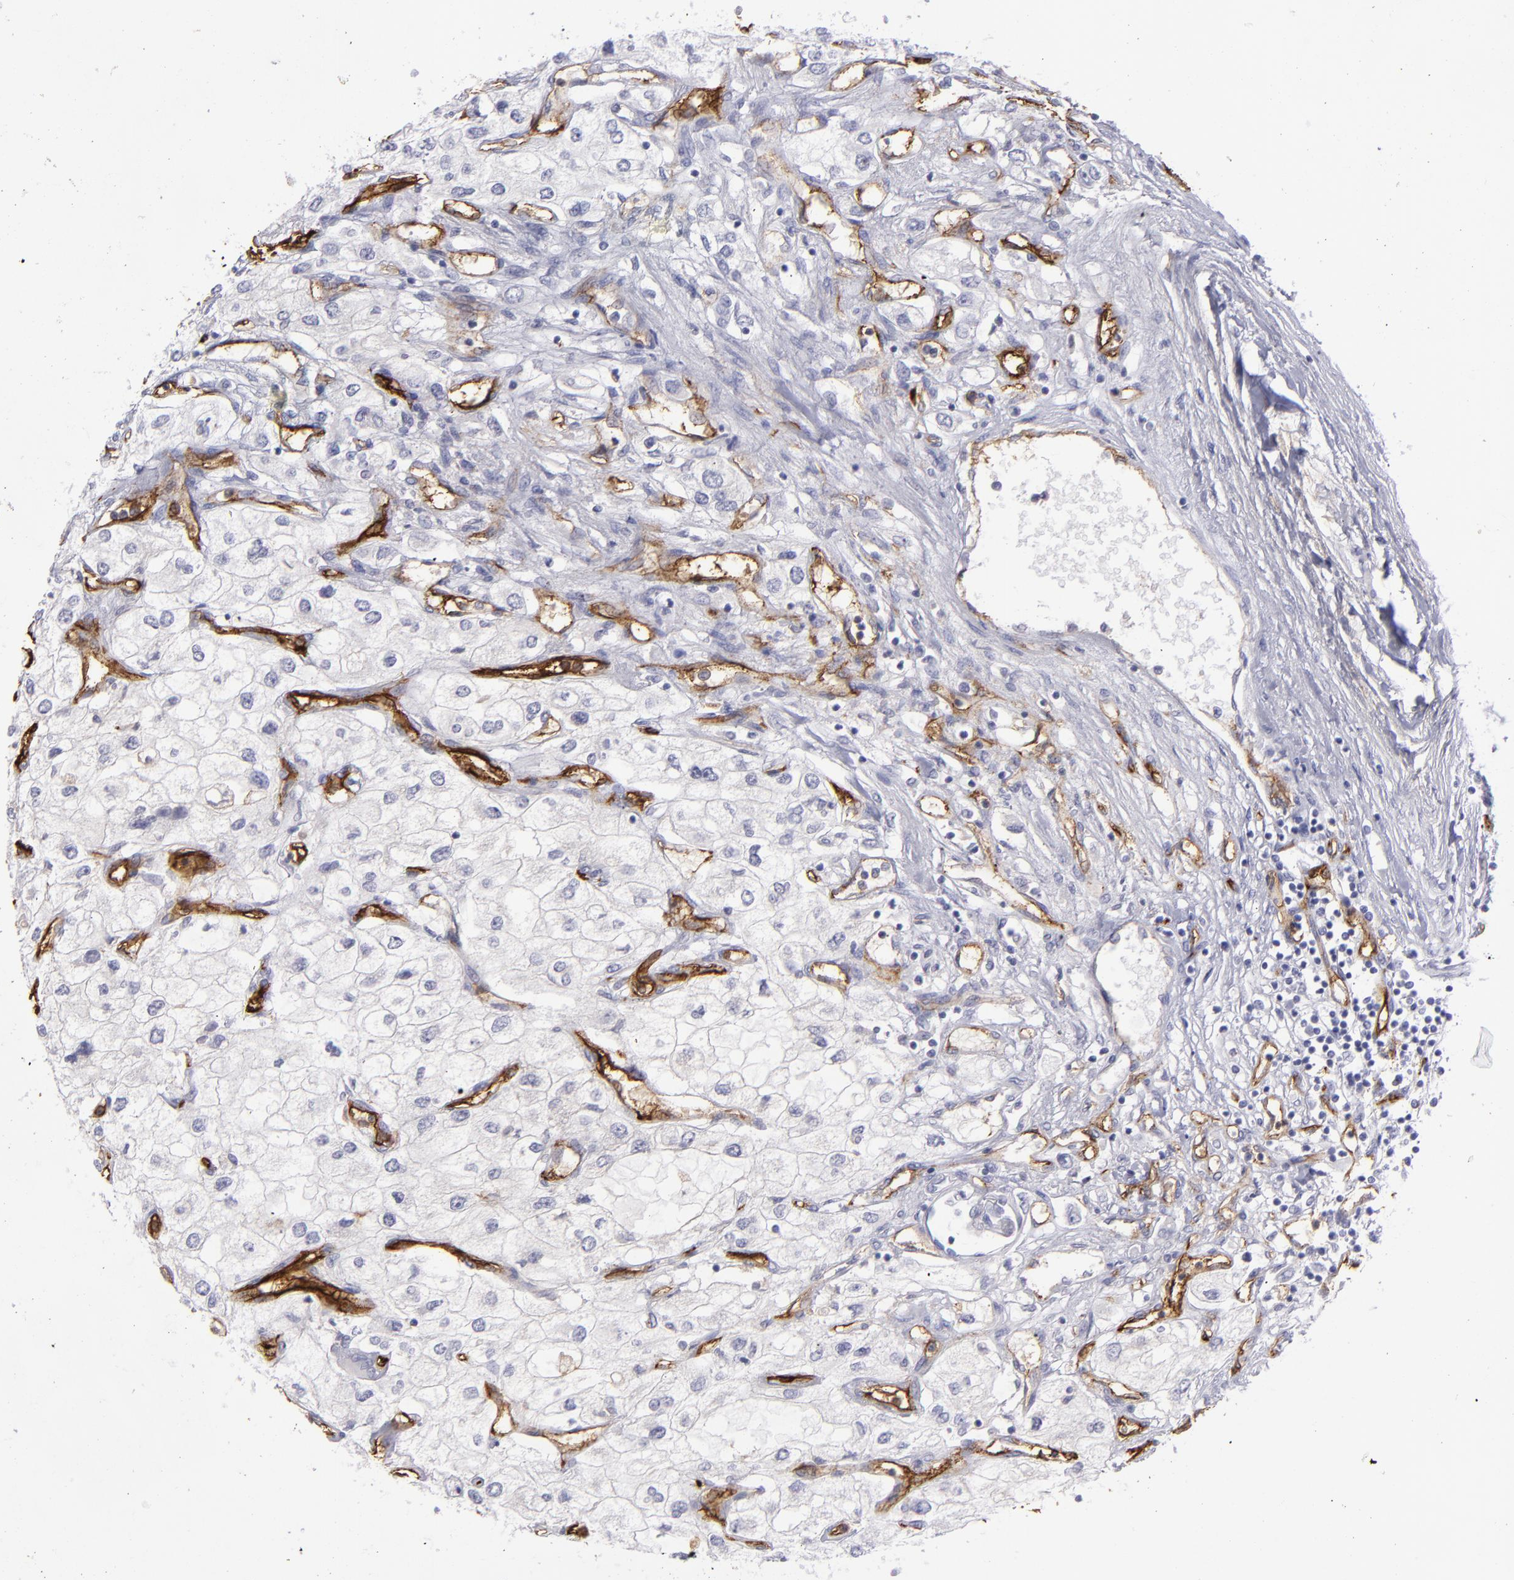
{"staining": {"intensity": "negative", "quantity": "none", "location": "none"}, "tissue": "renal cancer", "cell_type": "Tumor cells", "image_type": "cancer", "snomed": [{"axis": "morphology", "description": "Adenocarcinoma, NOS"}, {"axis": "topography", "description": "Kidney"}], "caption": "This is an immunohistochemistry image of human adenocarcinoma (renal). There is no positivity in tumor cells.", "gene": "ACE", "patient": {"sex": "male", "age": 57}}